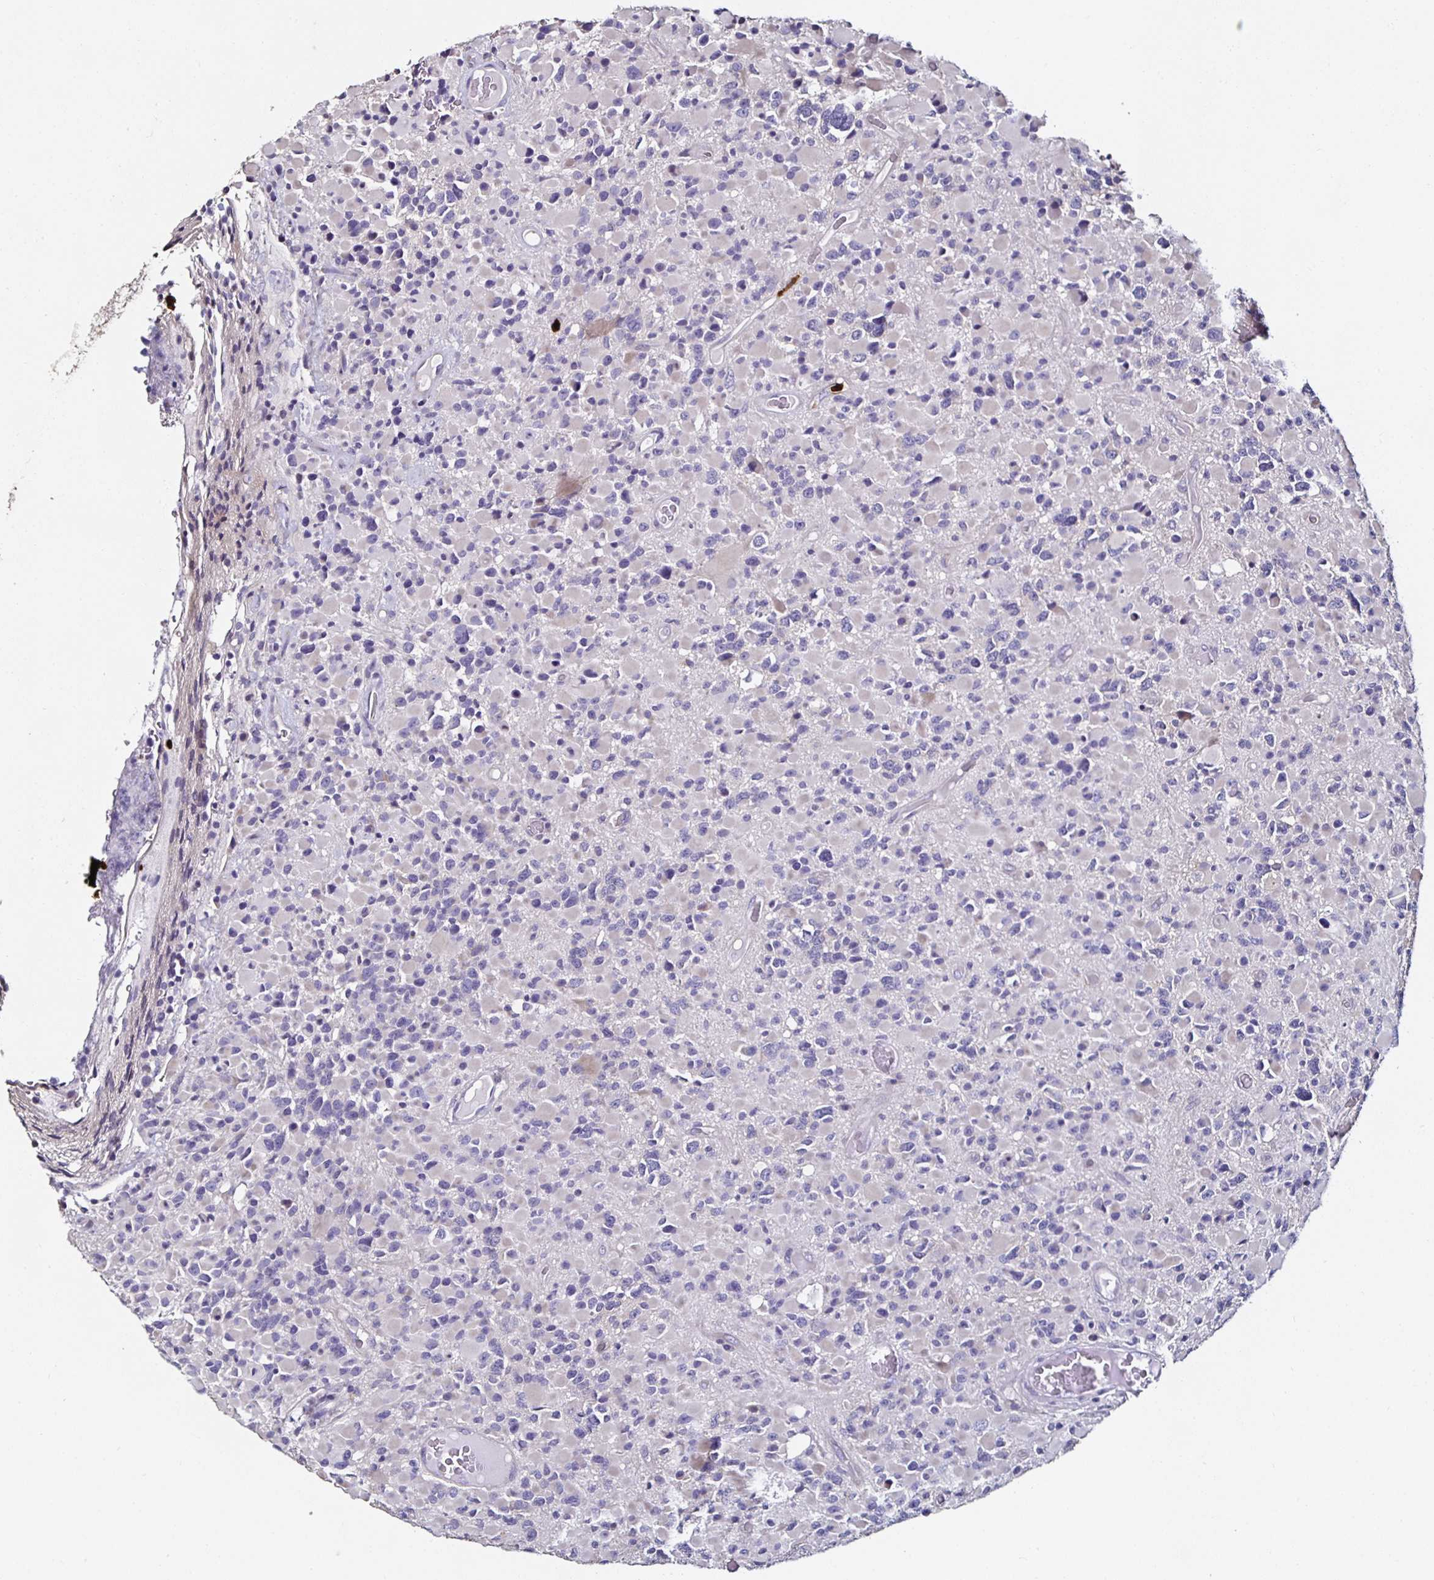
{"staining": {"intensity": "negative", "quantity": "none", "location": "none"}, "tissue": "glioma", "cell_type": "Tumor cells", "image_type": "cancer", "snomed": [{"axis": "morphology", "description": "Glioma, malignant, High grade"}, {"axis": "topography", "description": "Brain"}], "caption": "The immunohistochemistry (IHC) histopathology image has no significant expression in tumor cells of glioma tissue. (Brightfield microscopy of DAB (3,3'-diaminobenzidine) immunohistochemistry (IHC) at high magnification).", "gene": "TLR4", "patient": {"sex": "female", "age": 40}}